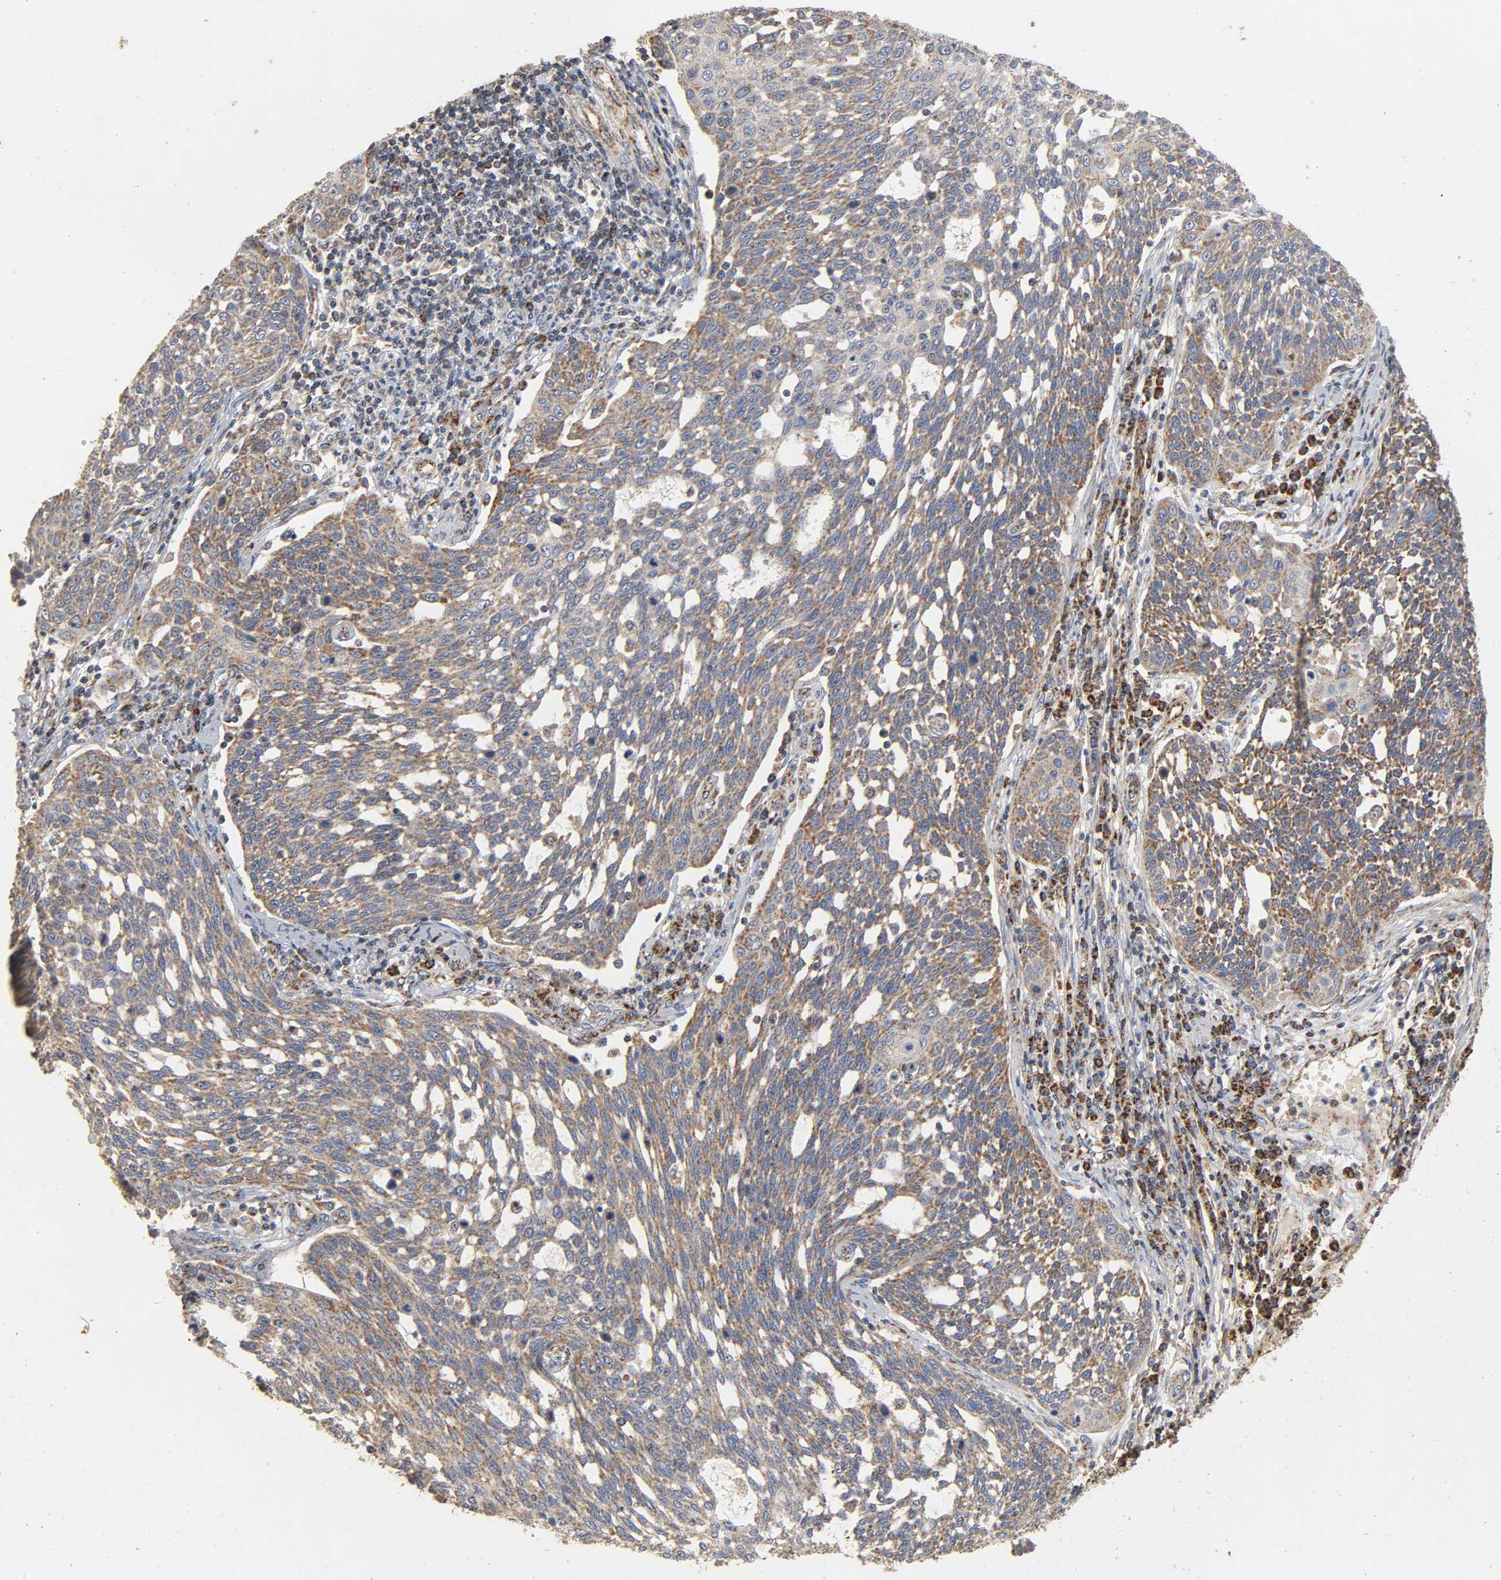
{"staining": {"intensity": "weak", "quantity": "25%-75%", "location": "cytoplasmic/membranous"}, "tissue": "cervical cancer", "cell_type": "Tumor cells", "image_type": "cancer", "snomed": [{"axis": "morphology", "description": "Squamous cell carcinoma, NOS"}, {"axis": "topography", "description": "Cervix"}], "caption": "A low amount of weak cytoplasmic/membranous expression is present in approximately 25%-75% of tumor cells in cervical squamous cell carcinoma tissue. Immunohistochemistry (ihc) stains the protein of interest in brown and the nuclei are stained blue.", "gene": "NDUFS3", "patient": {"sex": "female", "age": 34}}